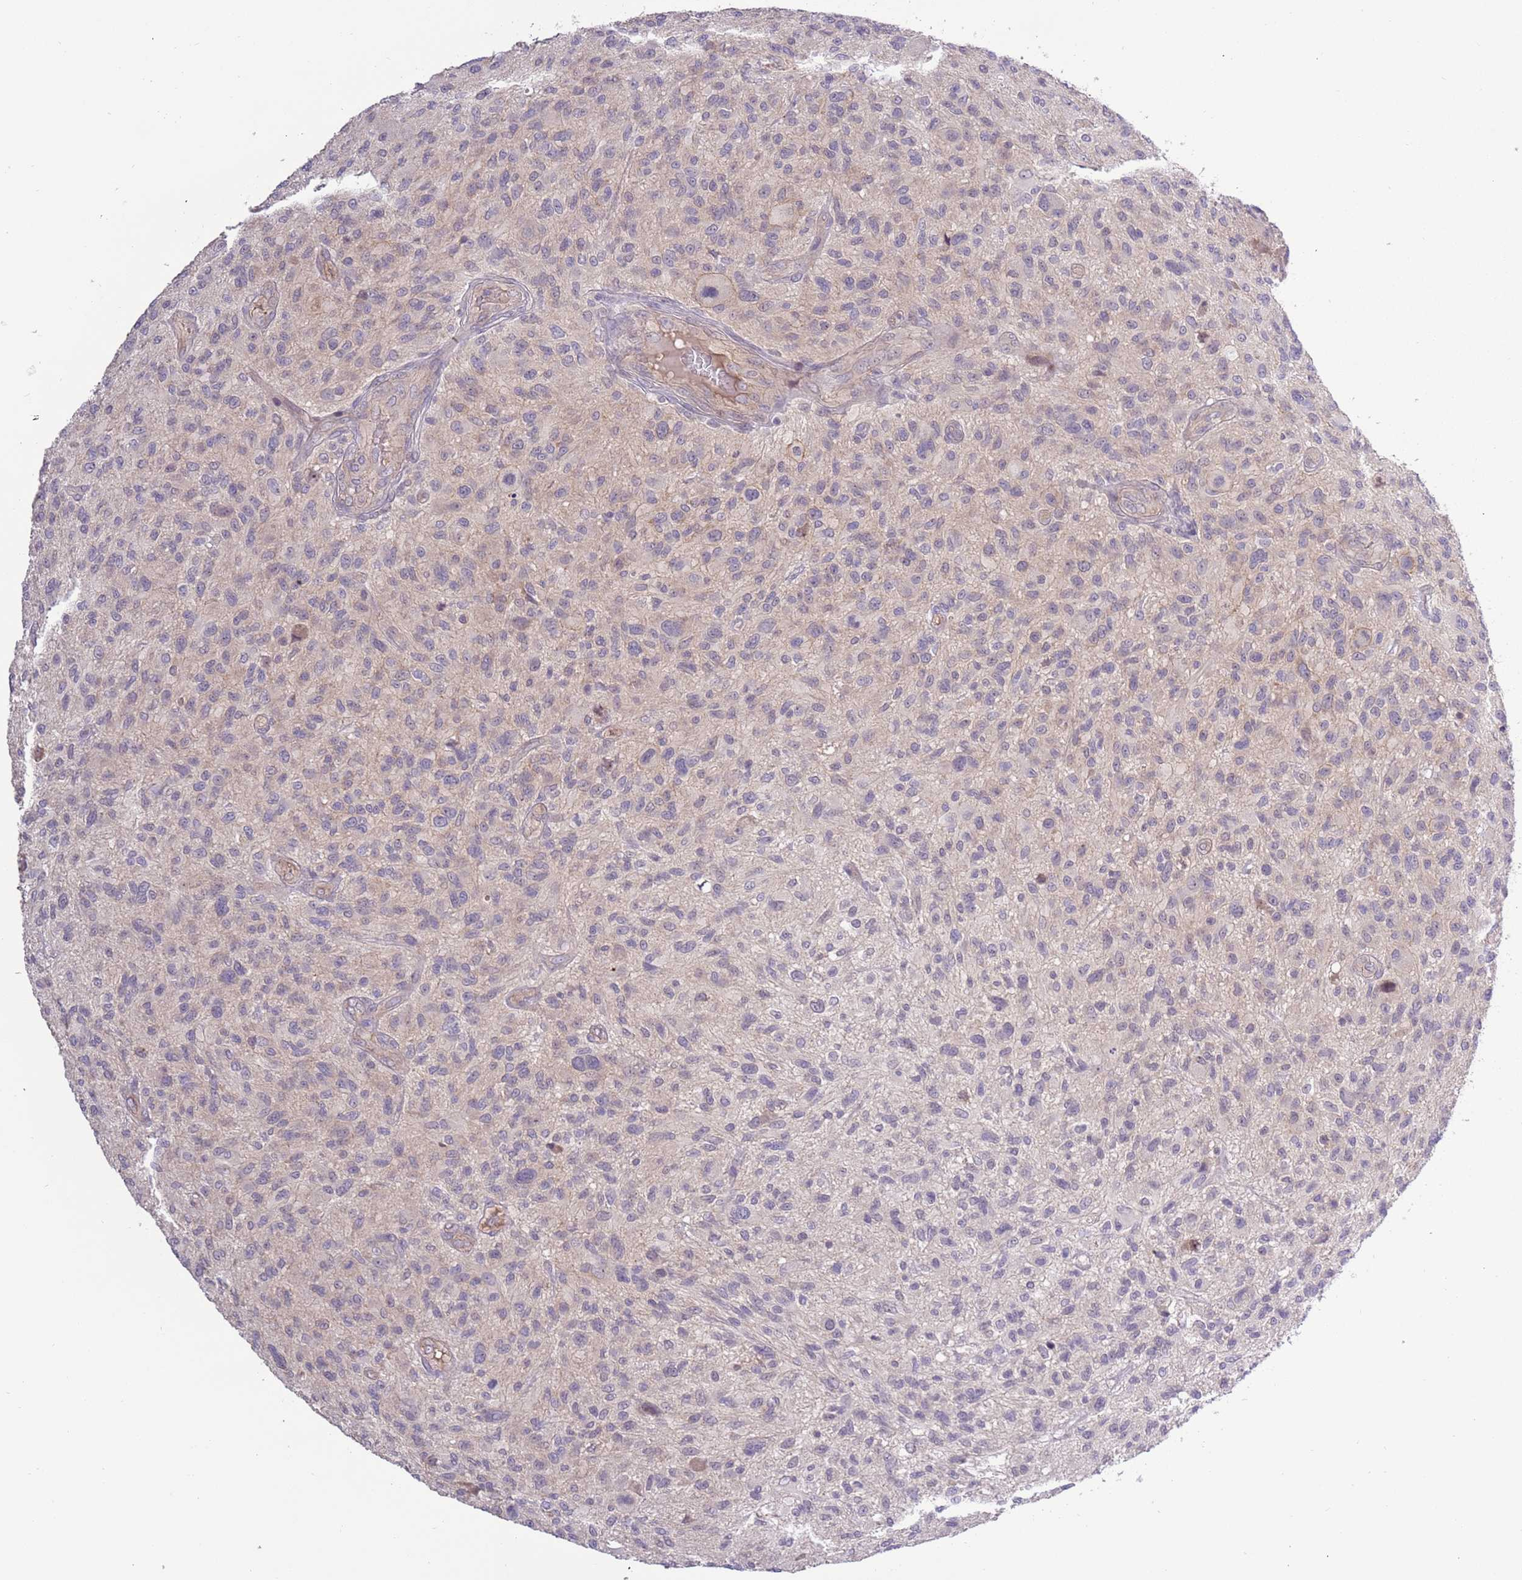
{"staining": {"intensity": "negative", "quantity": "none", "location": "none"}, "tissue": "glioma", "cell_type": "Tumor cells", "image_type": "cancer", "snomed": [{"axis": "morphology", "description": "Glioma, malignant, High grade"}, {"axis": "topography", "description": "Brain"}], "caption": "IHC of human glioma shows no expression in tumor cells.", "gene": "SHROOM3", "patient": {"sex": "male", "age": 47}}